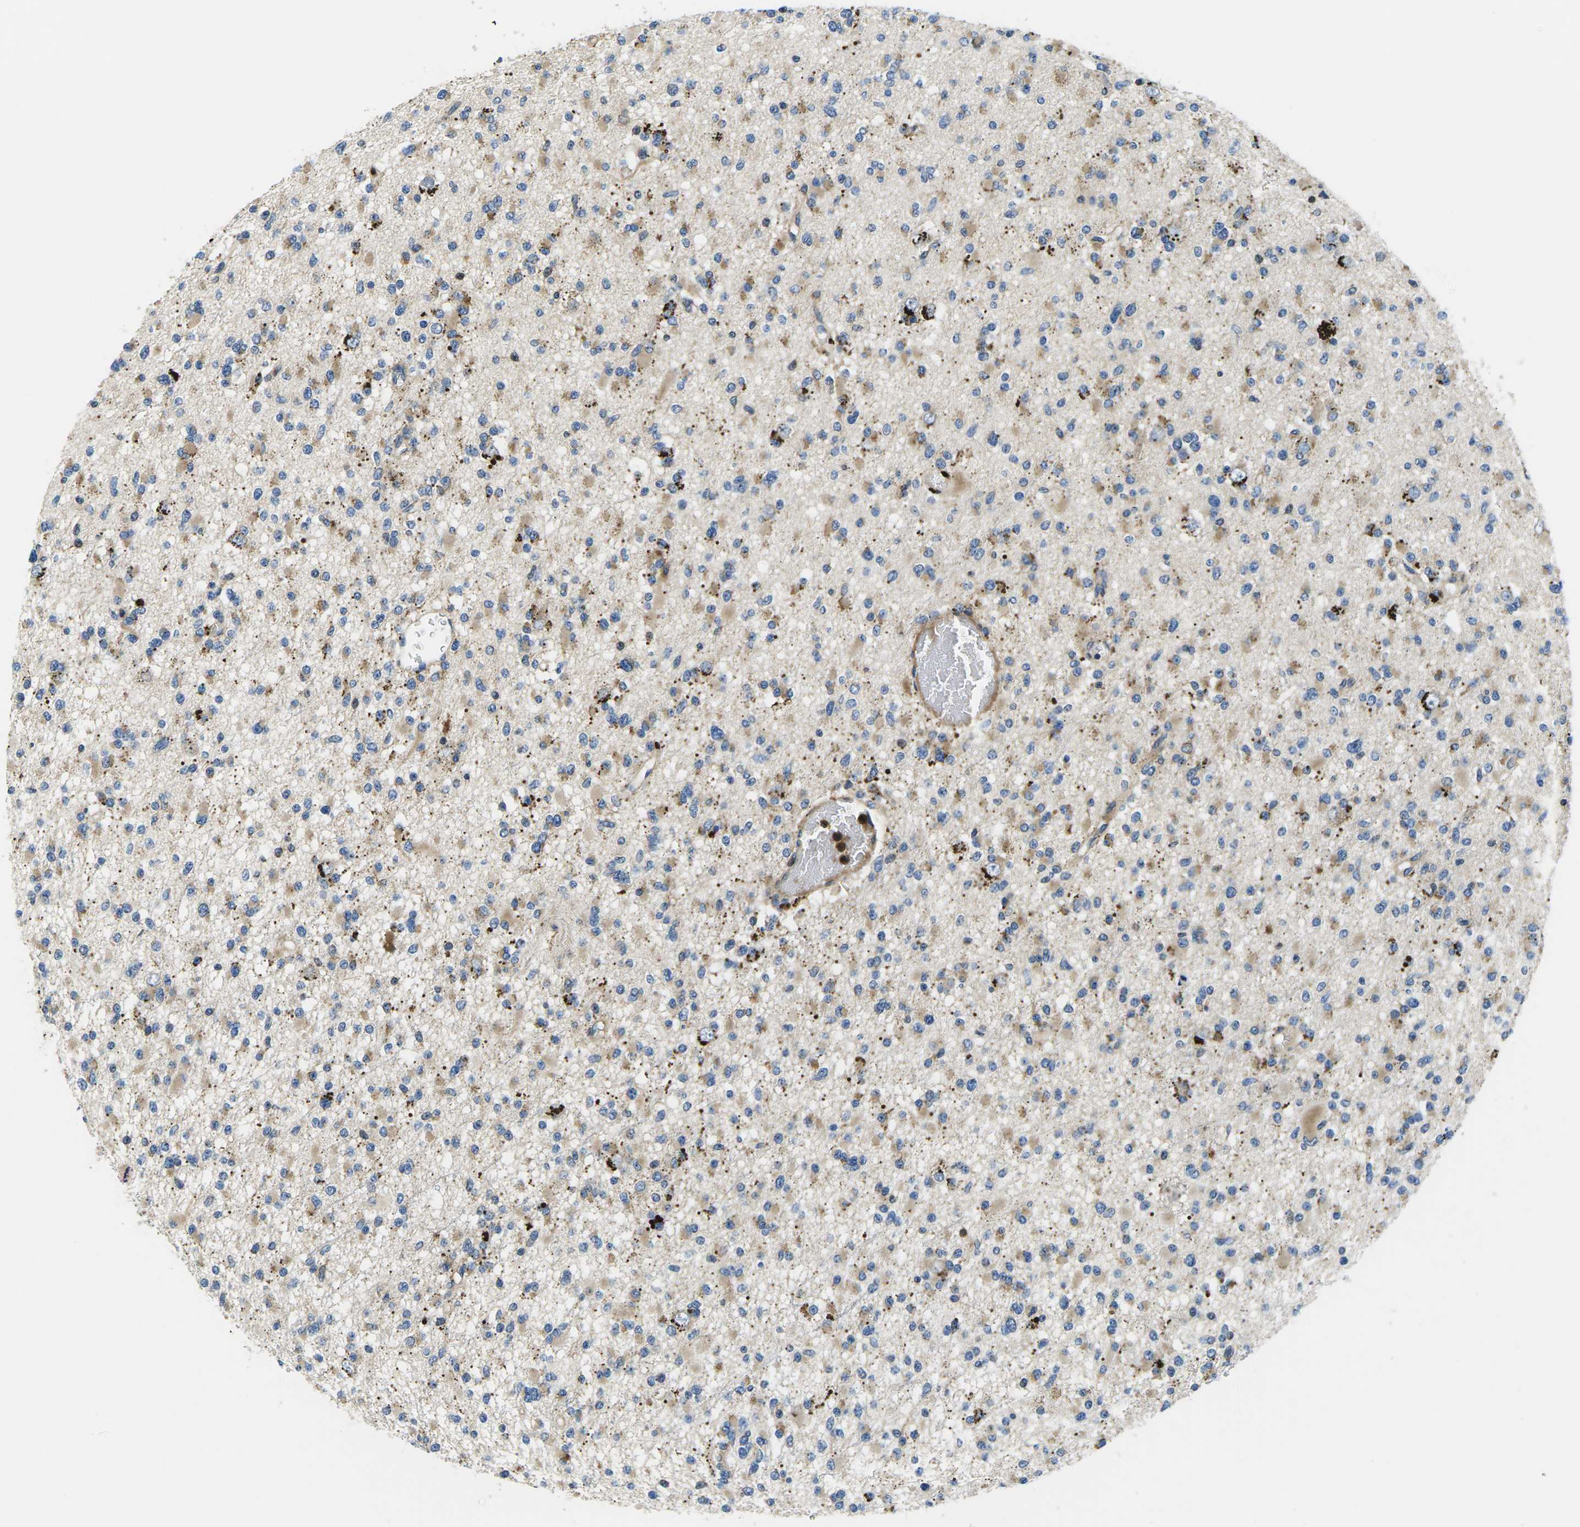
{"staining": {"intensity": "weak", "quantity": "25%-75%", "location": "cytoplasmic/membranous"}, "tissue": "glioma", "cell_type": "Tumor cells", "image_type": "cancer", "snomed": [{"axis": "morphology", "description": "Glioma, malignant, Low grade"}, {"axis": "topography", "description": "Brain"}], "caption": "A histopathology image of glioma stained for a protein reveals weak cytoplasmic/membranous brown staining in tumor cells.", "gene": "PLCE1", "patient": {"sex": "female", "age": 22}}